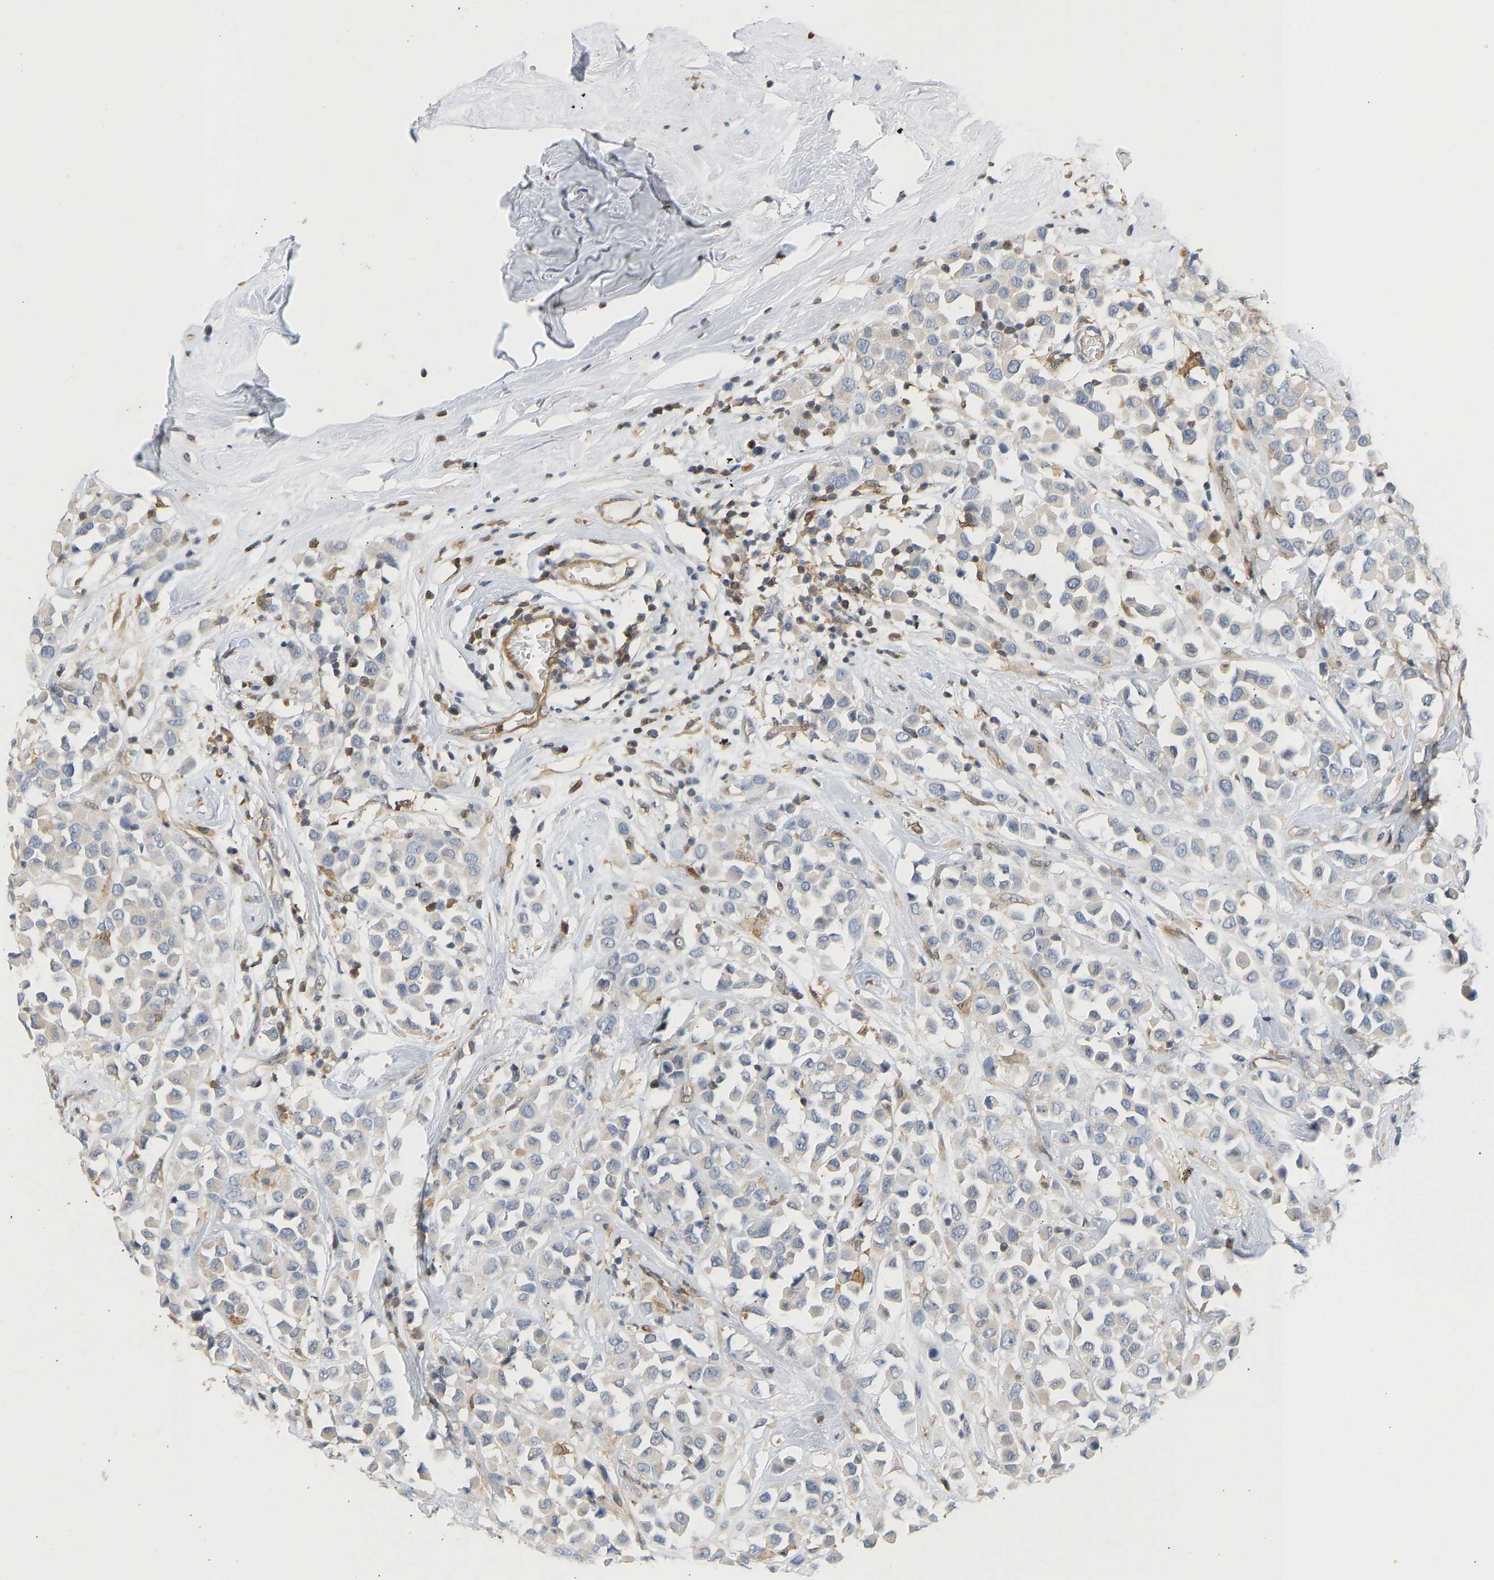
{"staining": {"intensity": "negative", "quantity": "none", "location": "none"}, "tissue": "breast cancer", "cell_type": "Tumor cells", "image_type": "cancer", "snomed": [{"axis": "morphology", "description": "Duct carcinoma"}, {"axis": "topography", "description": "Breast"}], "caption": "Breast cancer (invasive ductal carcinoma) was stained to show a protein in brown. There is no significant staining in tumor cells. (Stains: DAB IHC with hematoxylin counter stain, Microscopy: brightfield microscopy at high magnification).", "gene": "ENO1", "patient": {"sex": "female", "age": 61}}